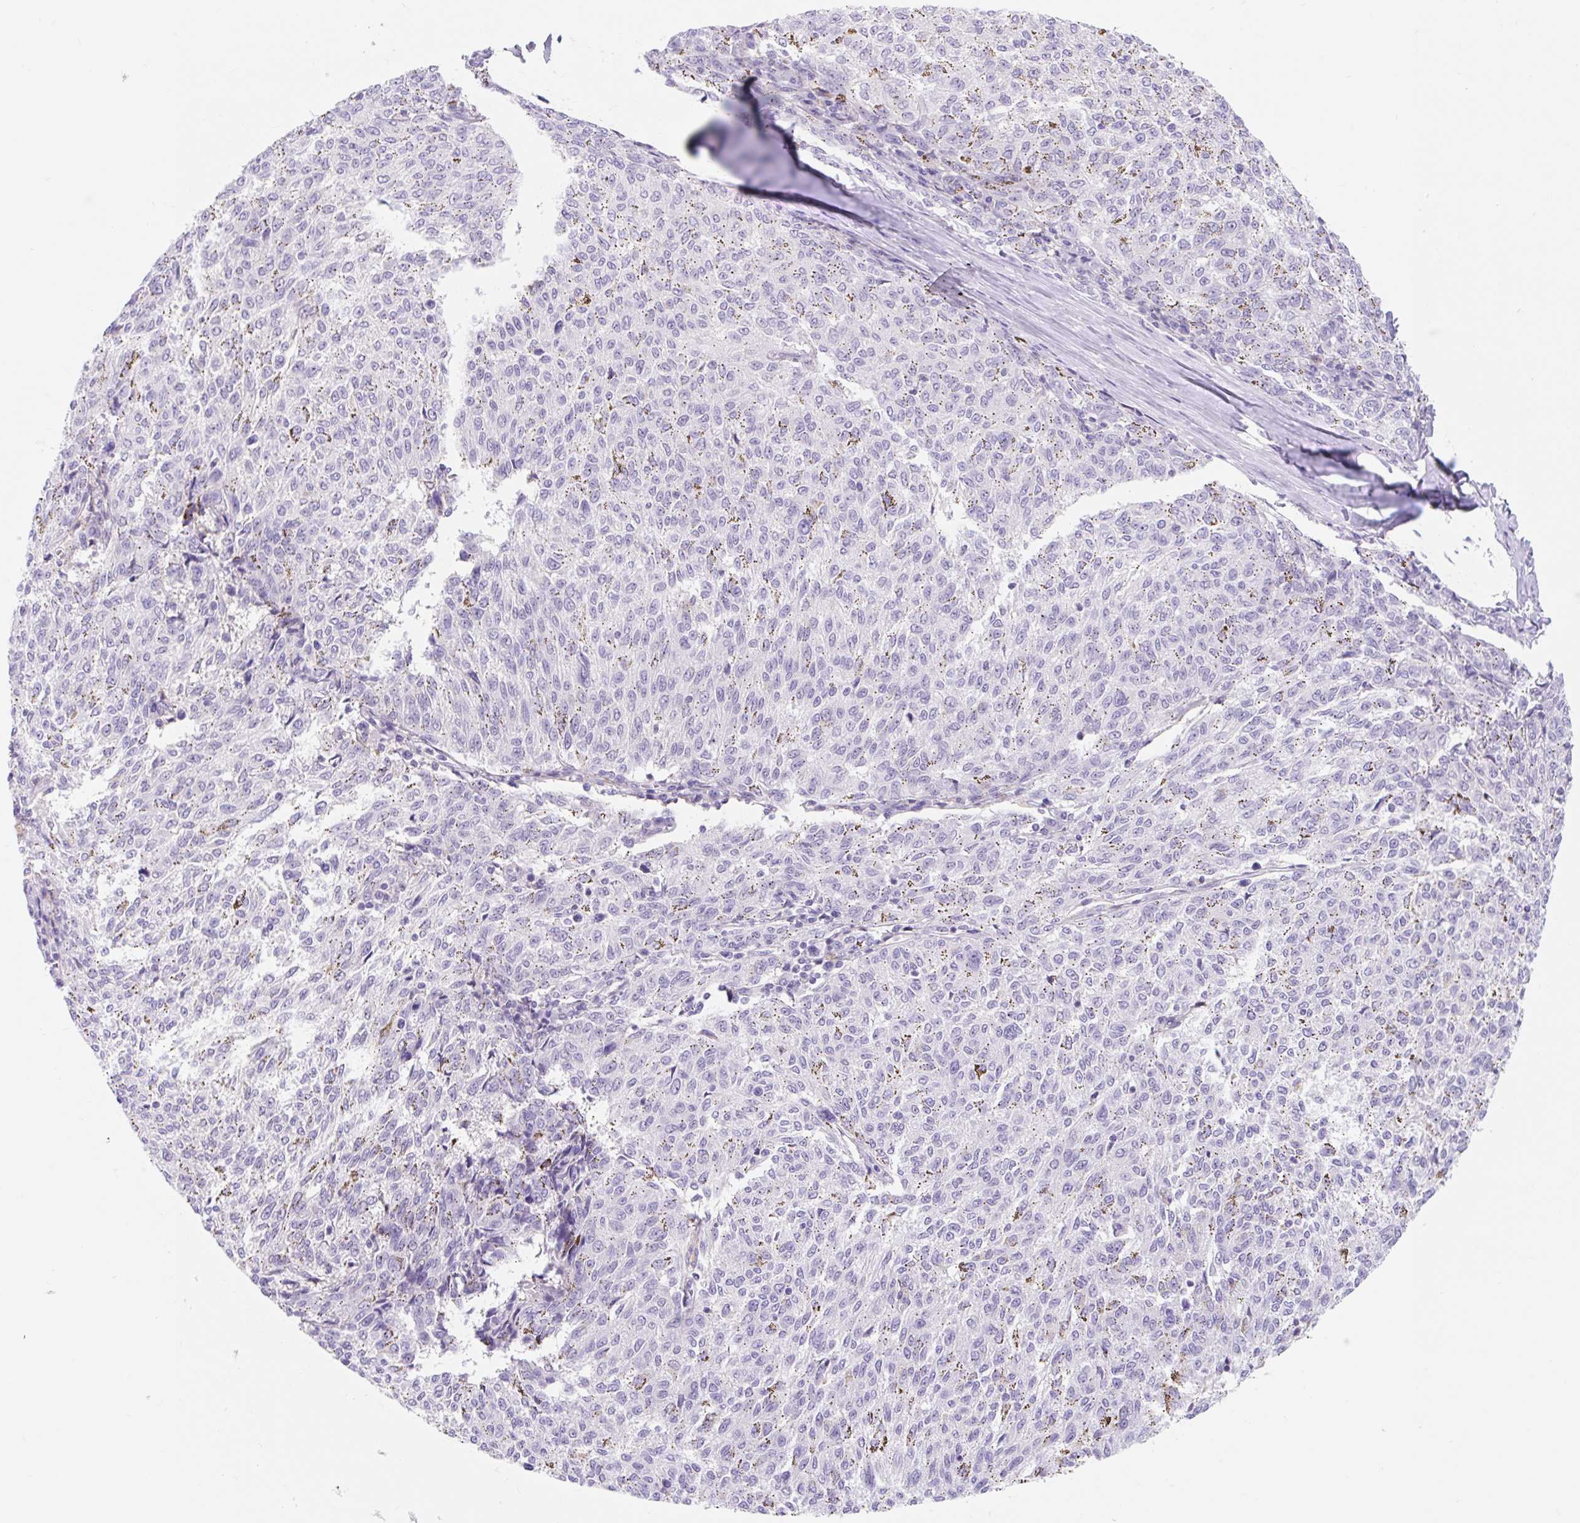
{"staining": {"intensity": "negative", "quantity": "none", "location": "none"}, "tissue": "melanoma", "cell_type": "Tumor cells", "image_type": "cancer", "snomed": [{"axis": "morphology", "description": "Malignant melanoma, NOS"}, {"axis": "topography", "description": "Skin"}], "caption": "Malignant melanoma was stained to show a protein in brown. There is no significant expression in tumor cells.", "gene": "SLC28A1", "patient": {"sex": "female", "age": 72}}